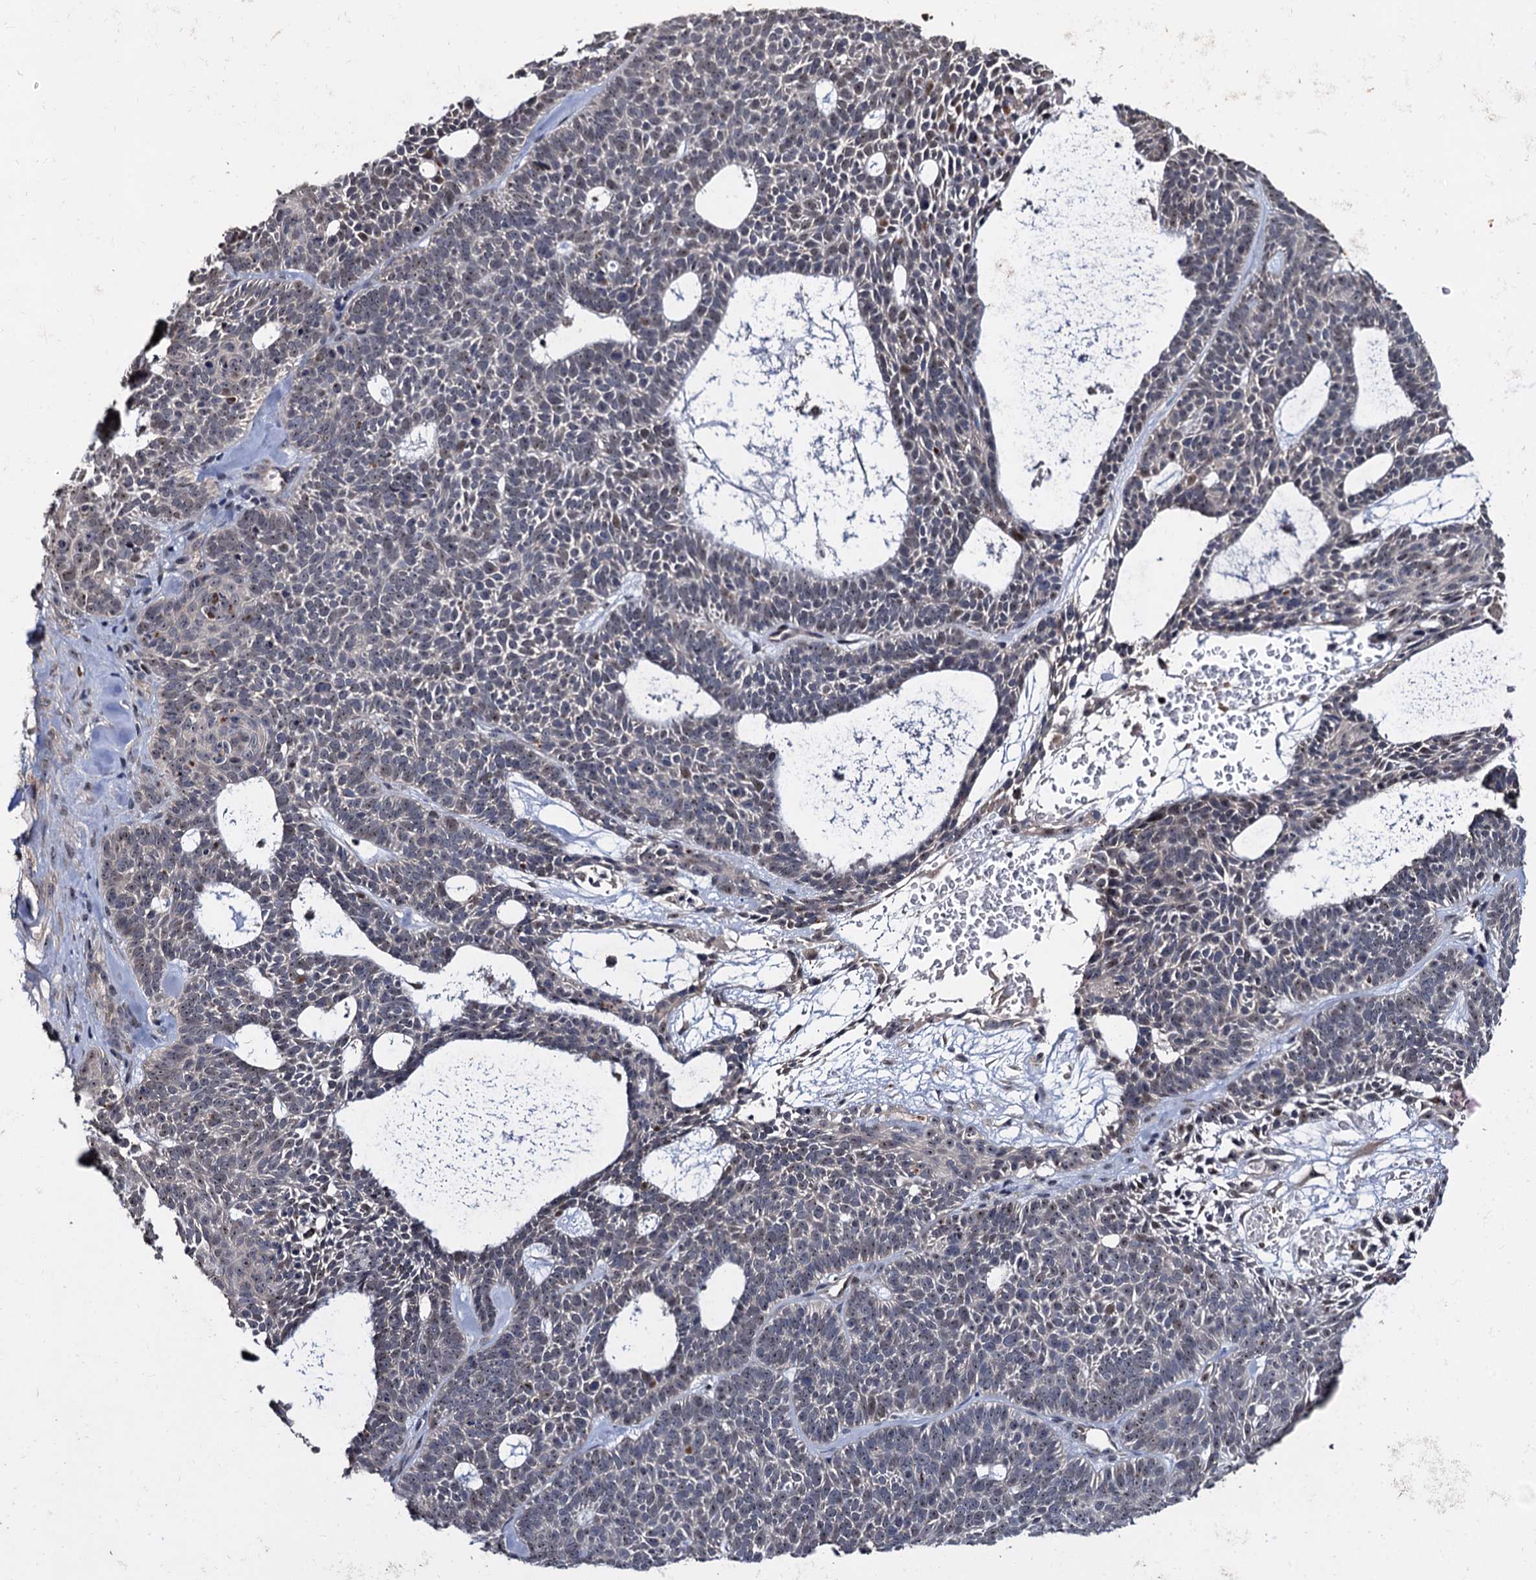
{"staining": {"intensity": "weak", "quantity": "<25%", "location": "nuclear"}, "tissue": "skin cancer", "cell_type": "Tumor cells", "image_type": "cancer", "snomed": [{"axis": "morphology", "description": "Basal cell carcinoma"}, {"axis": "topography", "description": "Skin"}], "caption": "Immunohistochemistry micrograph of skin basal cell carcinoma stained for a protein (brown), which demonstrates no expression in tumor cells. (DAB immunohistochemistry, high magnification).", "gene": "LRRC63", "patient": {"sex": "male", "age": 85}}